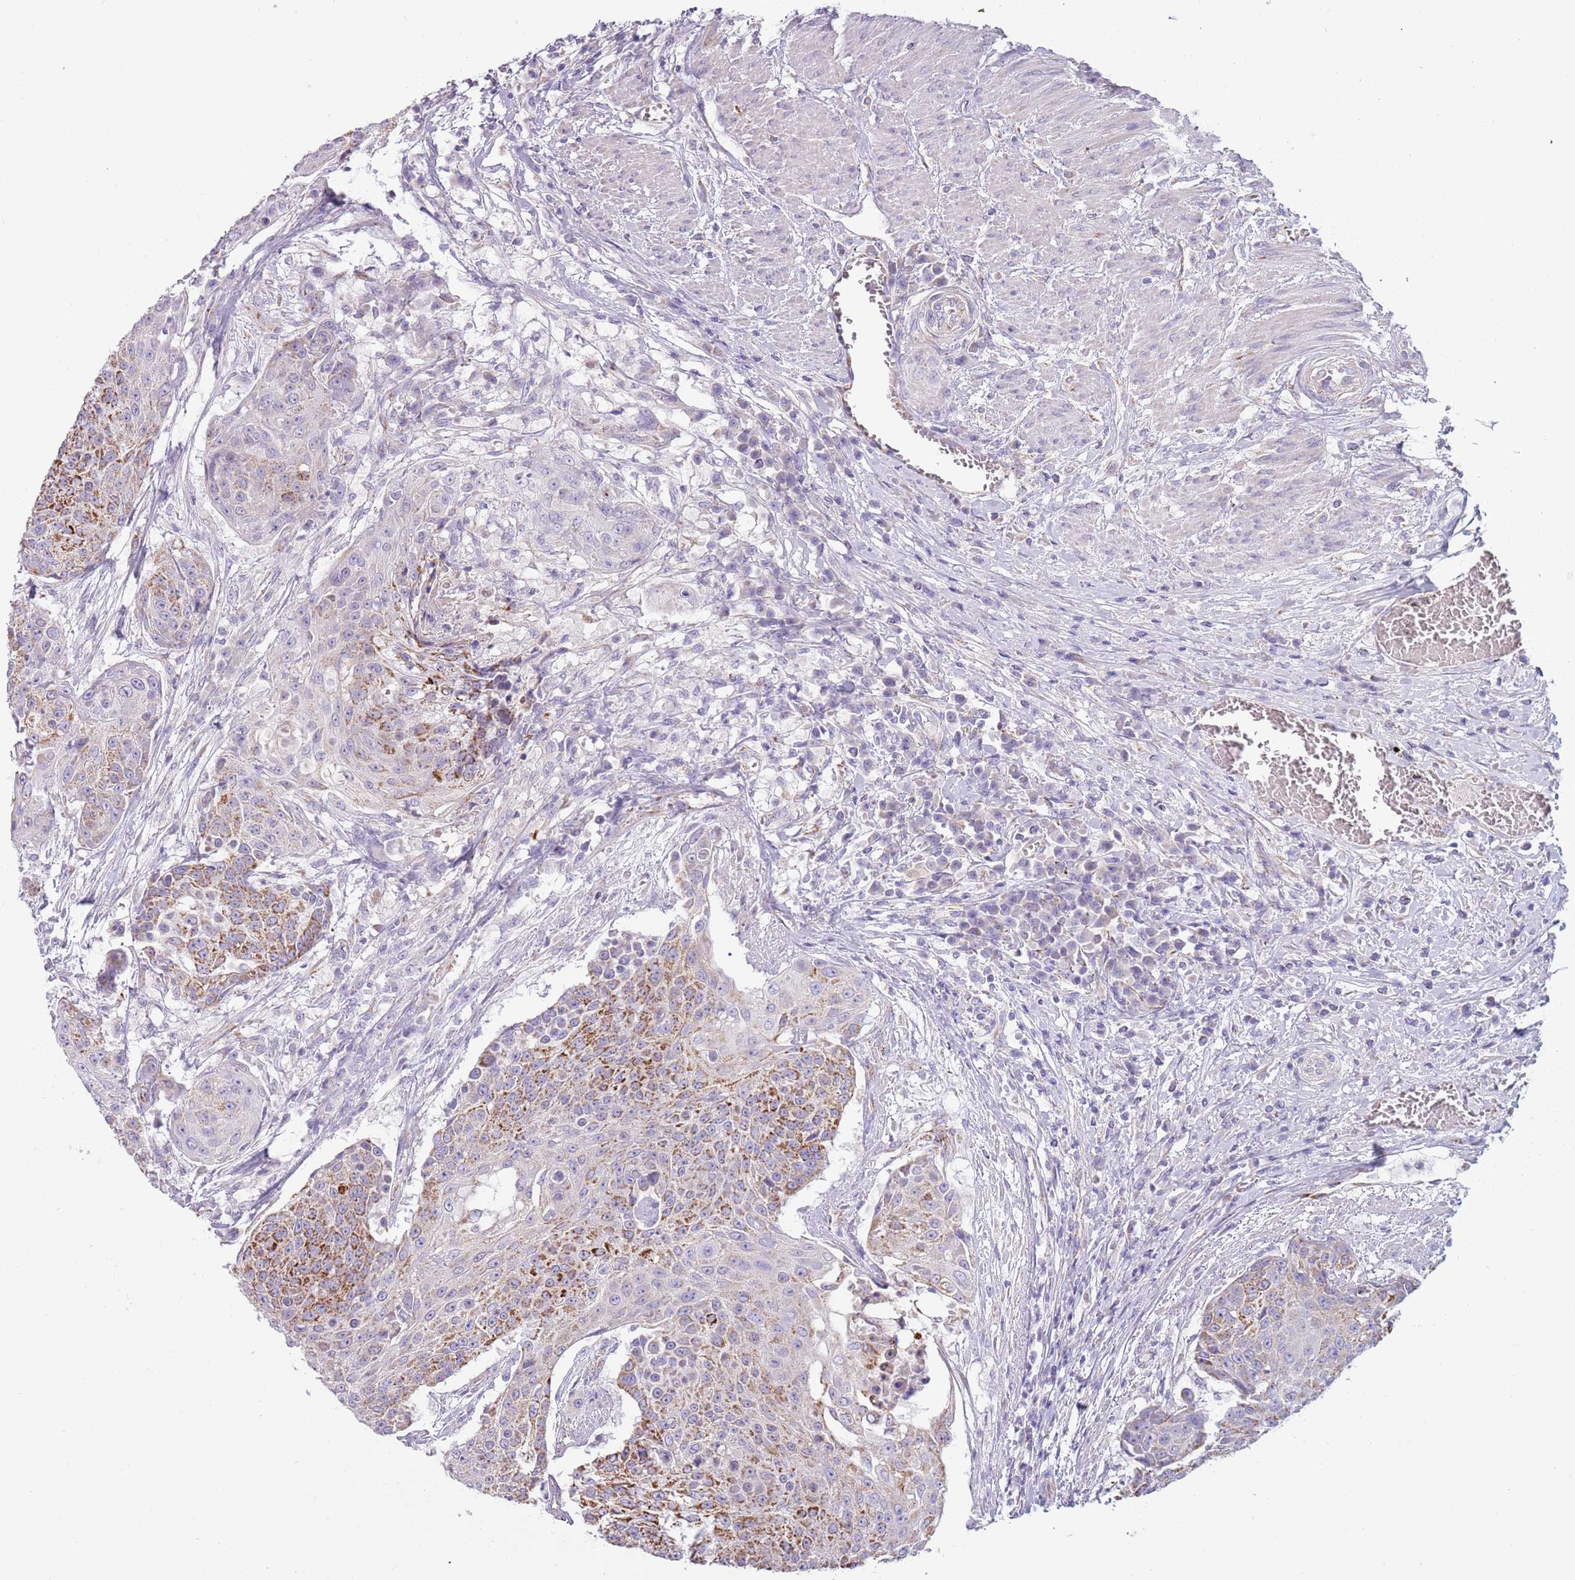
{"staining": {"intensity": "moderate", "quantity": ">75%", "location": "cytoplasmic/membranous"}, "tissue": "urothelial cancer", "cell_type": "Tumor cells", "image_type": "cancer", "snomed": [{"axis": "morphology", "description": "Urothelial carcinoma, High grade"}, {"axis": "topography", "description": "Urinary bladder"}], "caption": "An immunohistochemistry photomicrograph of tumor tissue is shown. Protein staining in brown labels moderate cytoplasmic/membranous positivity in high-grade urothelial carcinoma within tumor cells.", "gene": "RNF222", "patient": {"sex": "female", "age": 63}}